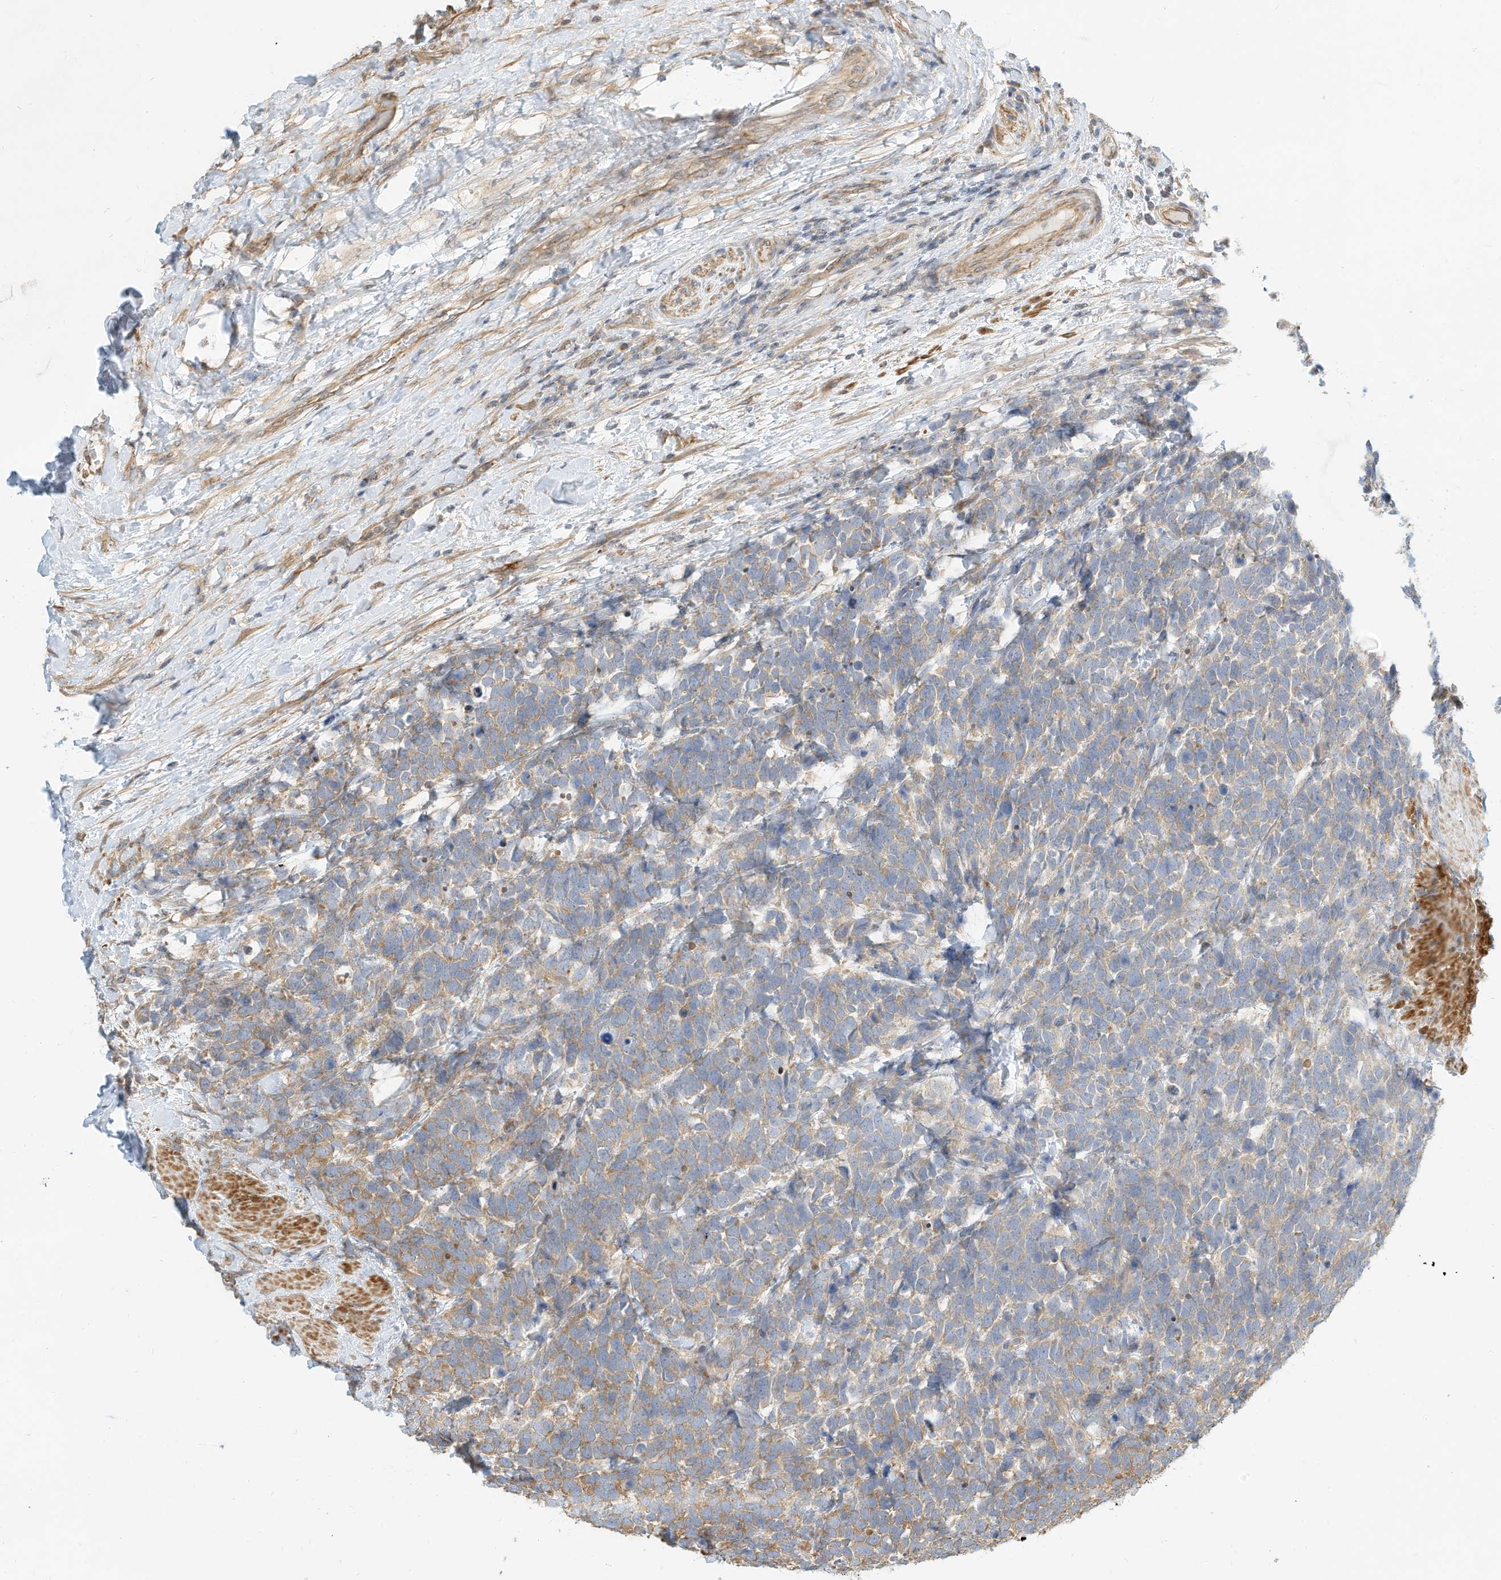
{"staining": {"intensity": "weak", "quantity": "25%-75%", "location": "cytoplasmic/membranous"}, "tissue": "urothelial cancer", "cell_type": "Tumor cells", "image_type": "cancer", "snomed": [{"axis": "morphology", "description": "Urothelial carcinoma, High grade"}, {"axis": "topography", "description": "Urinary bladder"}], "caption": "DAB (3,3'-diaminobenzidine) immunohistochemical staining of human urothelial carcinoma (high-grade) displays weak cytoplasmic/membranous protein positivity in about 25%-75% of tumor cells.", "gene": "OFD1", "patient": {"sex": "female", "age": 82}}